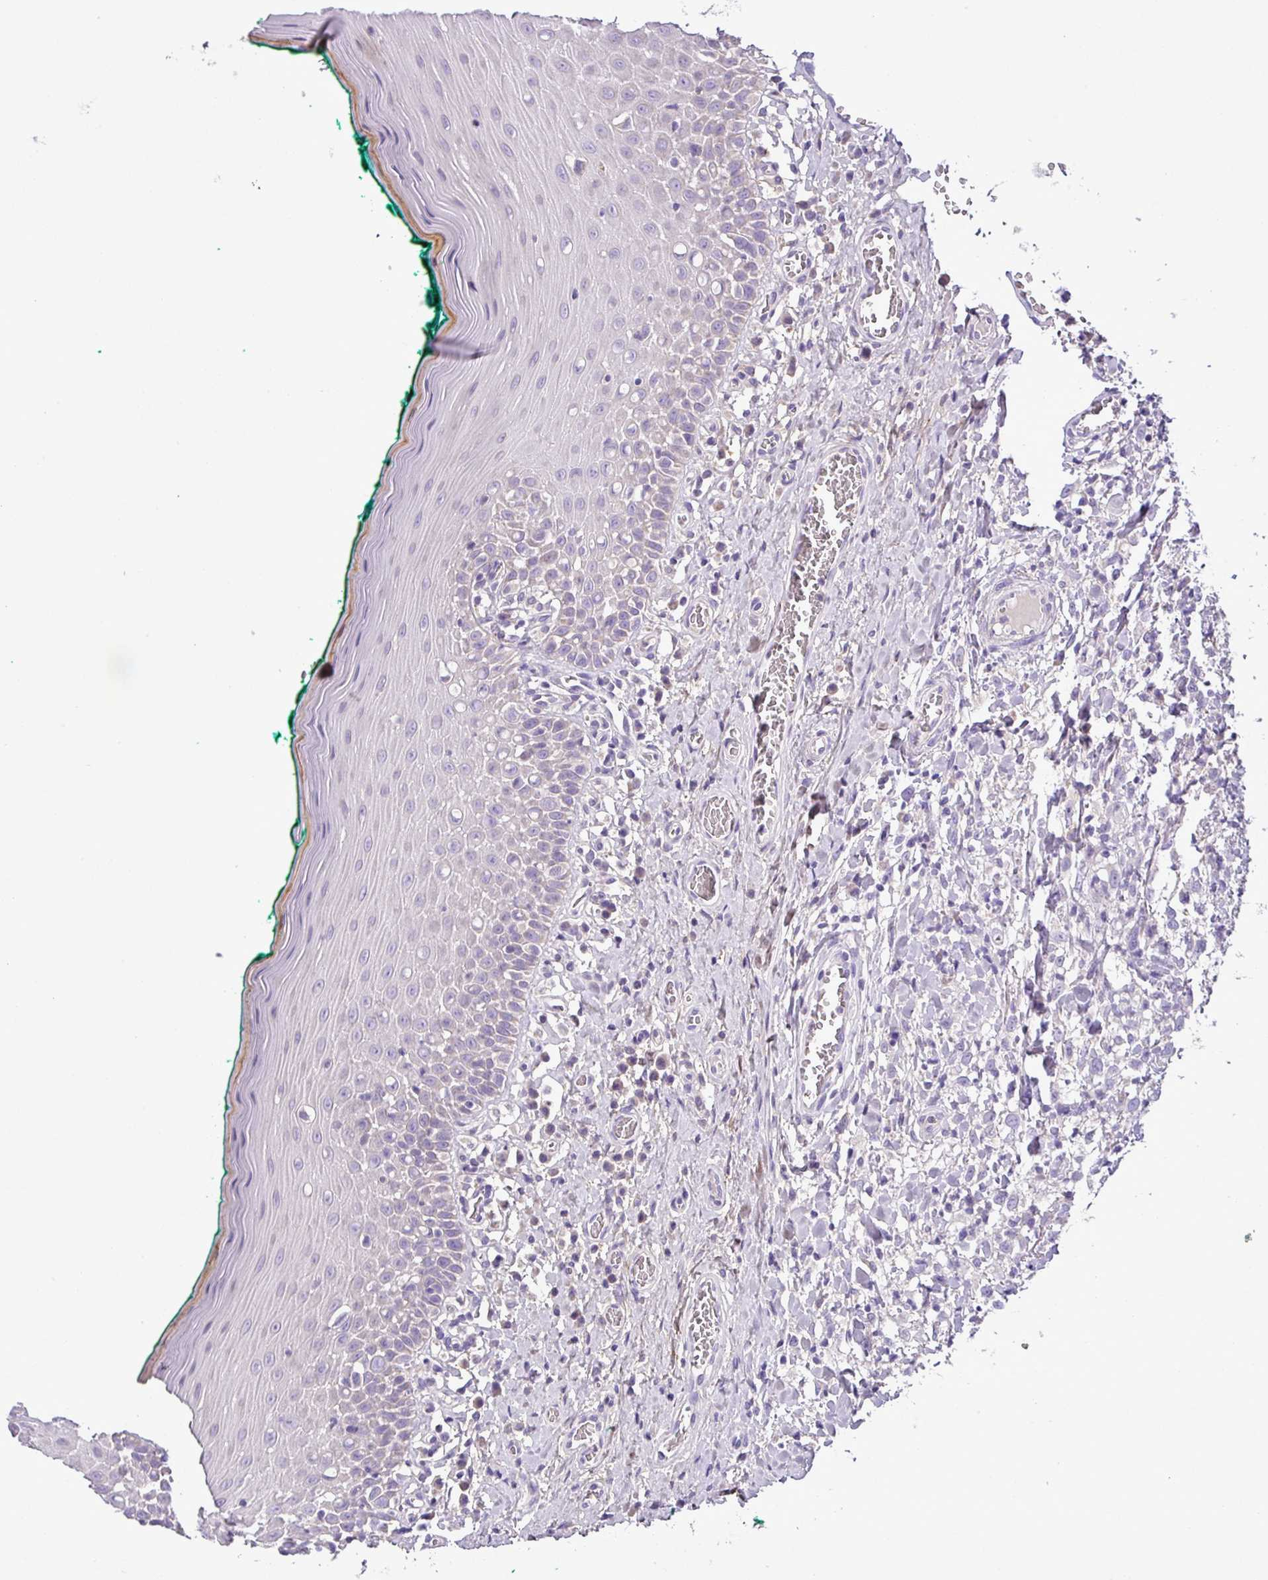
{"staining": {"intensity": "negative", "quantity": "none", "location": "none"}, "tissue": "oral mucosa", "cell_type": "Squamous epithelial cells", "image_type": "normal", "snomed": [{"axis": "morphology", "description": "Normal tissue, NOS"}, {"axis": "topography", "description": "Oral tissue"}], "caption": "Immunohistochemical staining of unremarkable oral mucosa demonstrates no significant positivity in squamous epithelial cells.", "gene": "FAM183A", "patient": {"sex": "female", "age": 83}}